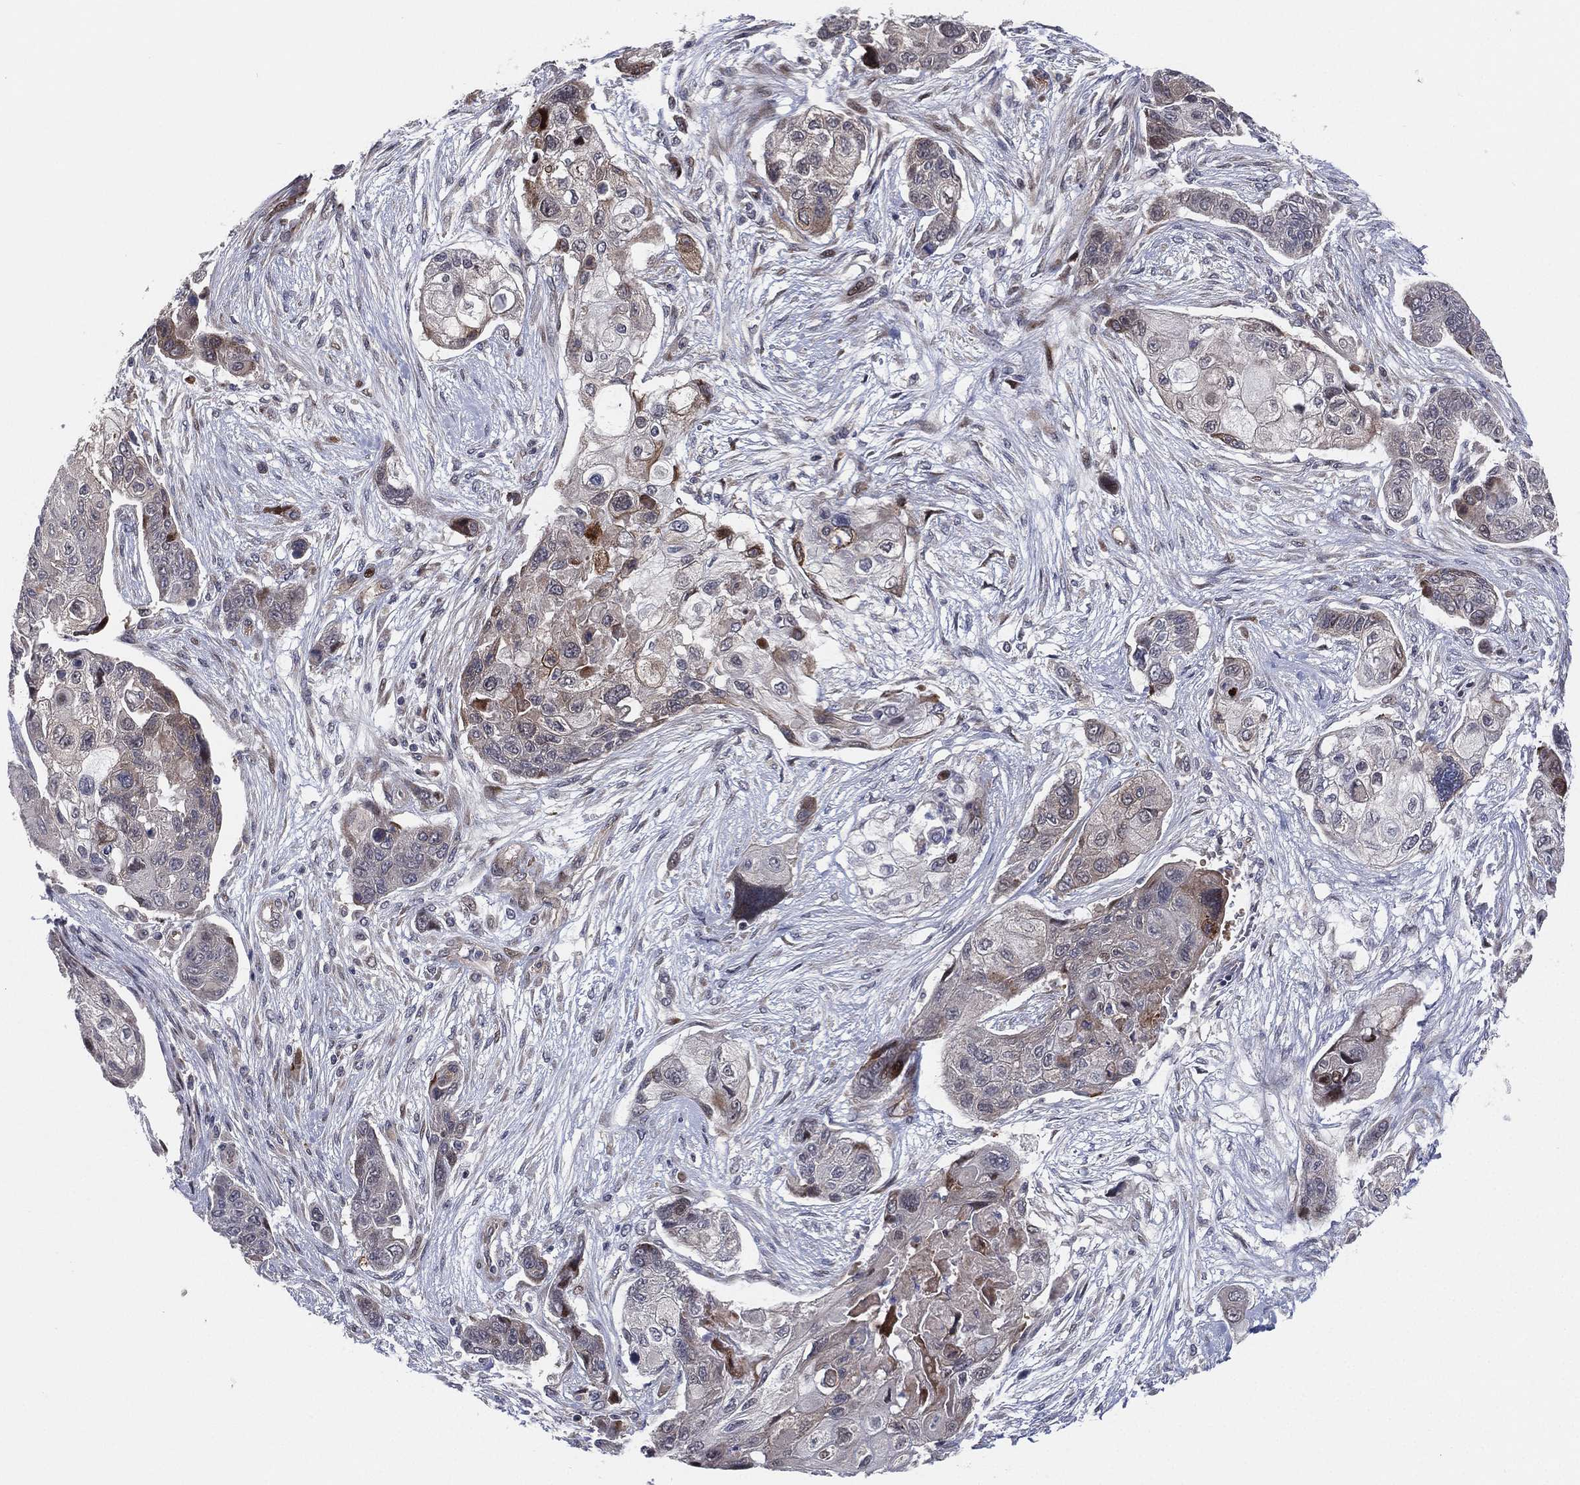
{"staining": {"intensity": "weak", "quantity": "<25%", "location": "cytoplasmic/membranous"}, "tissue": "lung cancer", "cell_type": "Tumor cells", "image_type": "cancer", "snomed": [{"axis": "morphology", "description": "Squamous cell carcinoma, NOS"}, {"axis": "topography", "description": "Lung"}], "caption": "A histopathology image of human lung squamous cell carcinoma is negative for staining in tumor cells.", "gene": "UTP14A", "patient": {"sex": "male", "age": 69}}